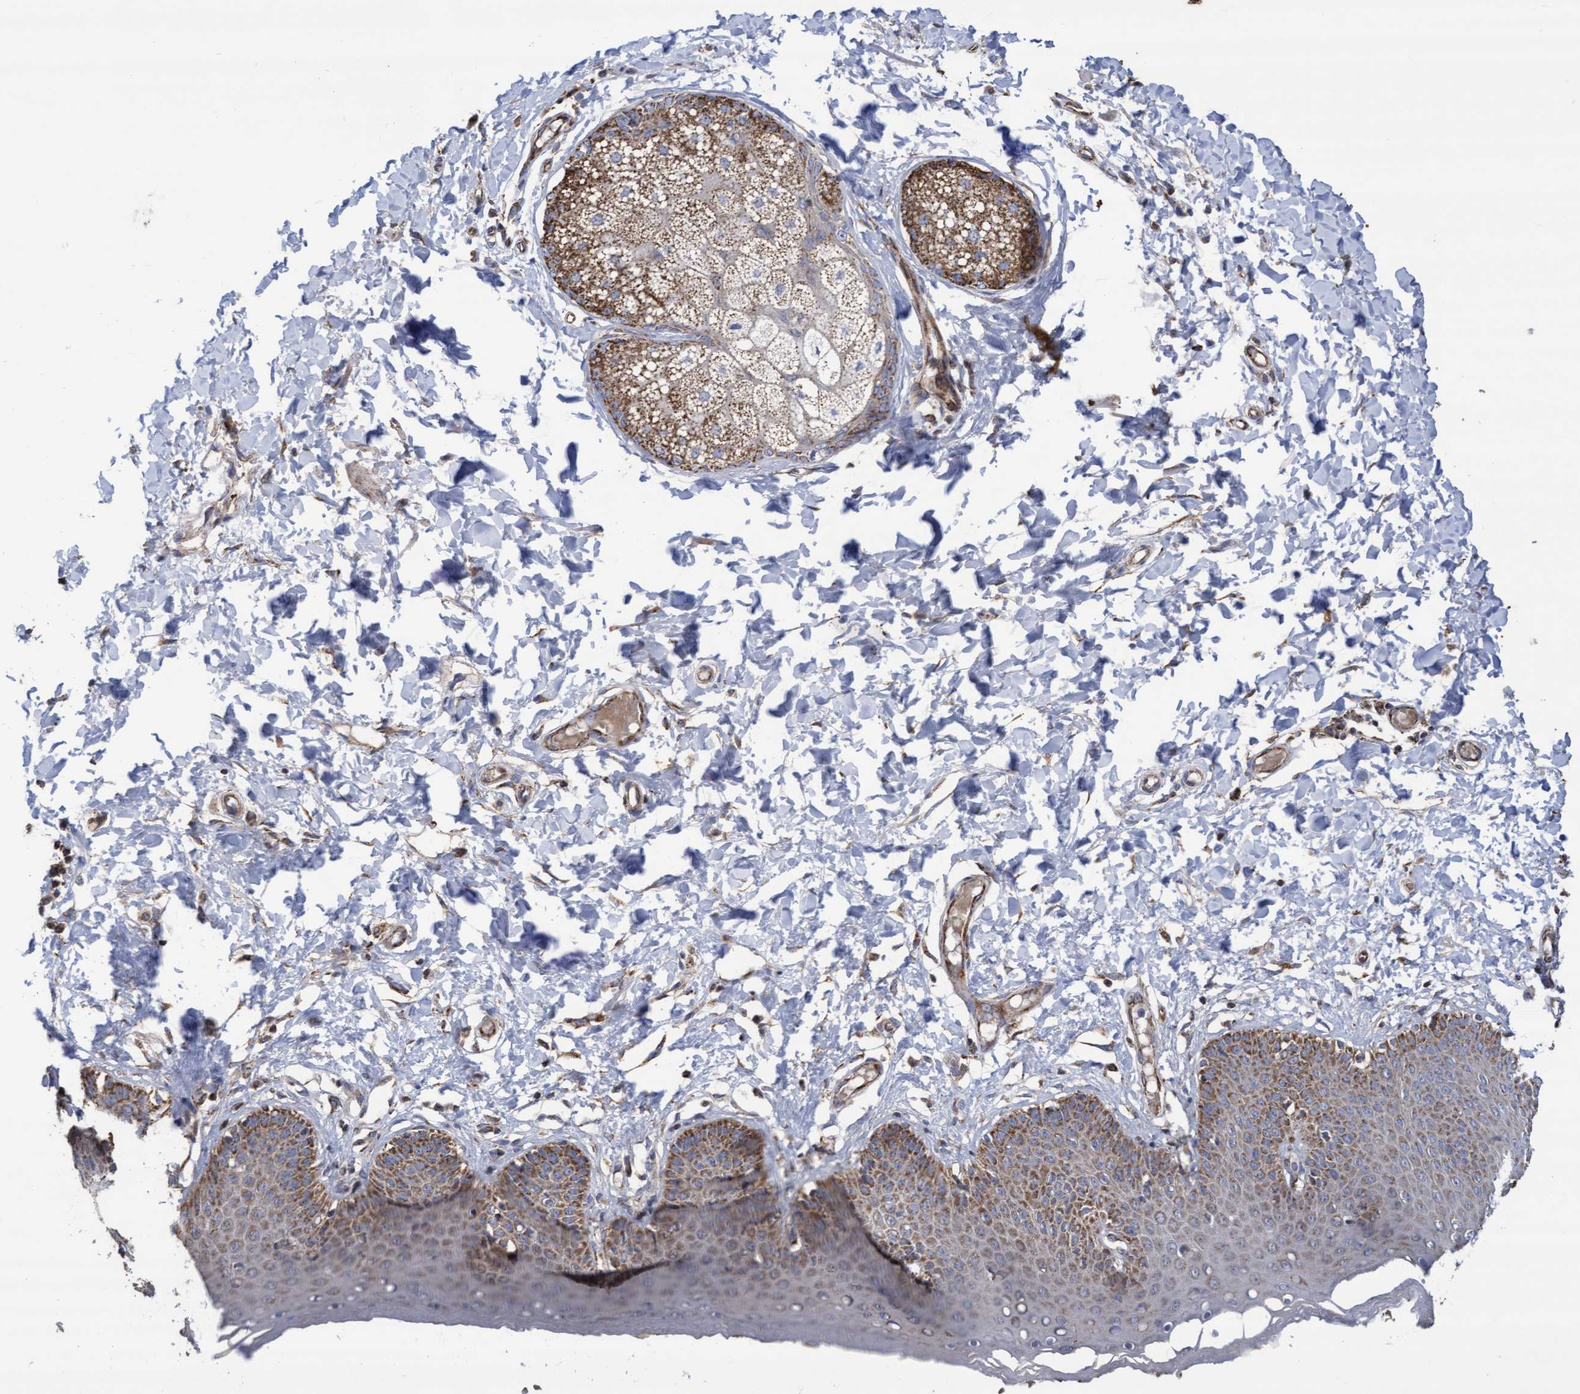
{"staining": {"intensity": "moderate", "quantity": ">75%", "location": "cytoplasmic/membranous"}, "tissue": "skin", "cell_type": "Epidermal cells", "image_type": "normal", "snomed": [{"axis": "morphology", "description": "Normal tissue, NOS"}, {"axis": "topography", "description": "Vulva"}], "caption": "Human skin stained with a brown dye exhibits moderate cytoplasmic/membranous positive staining in about >75% of epidermal cells.", "gene": "COBL", "patient": {"sex": "female", "age": 66}}